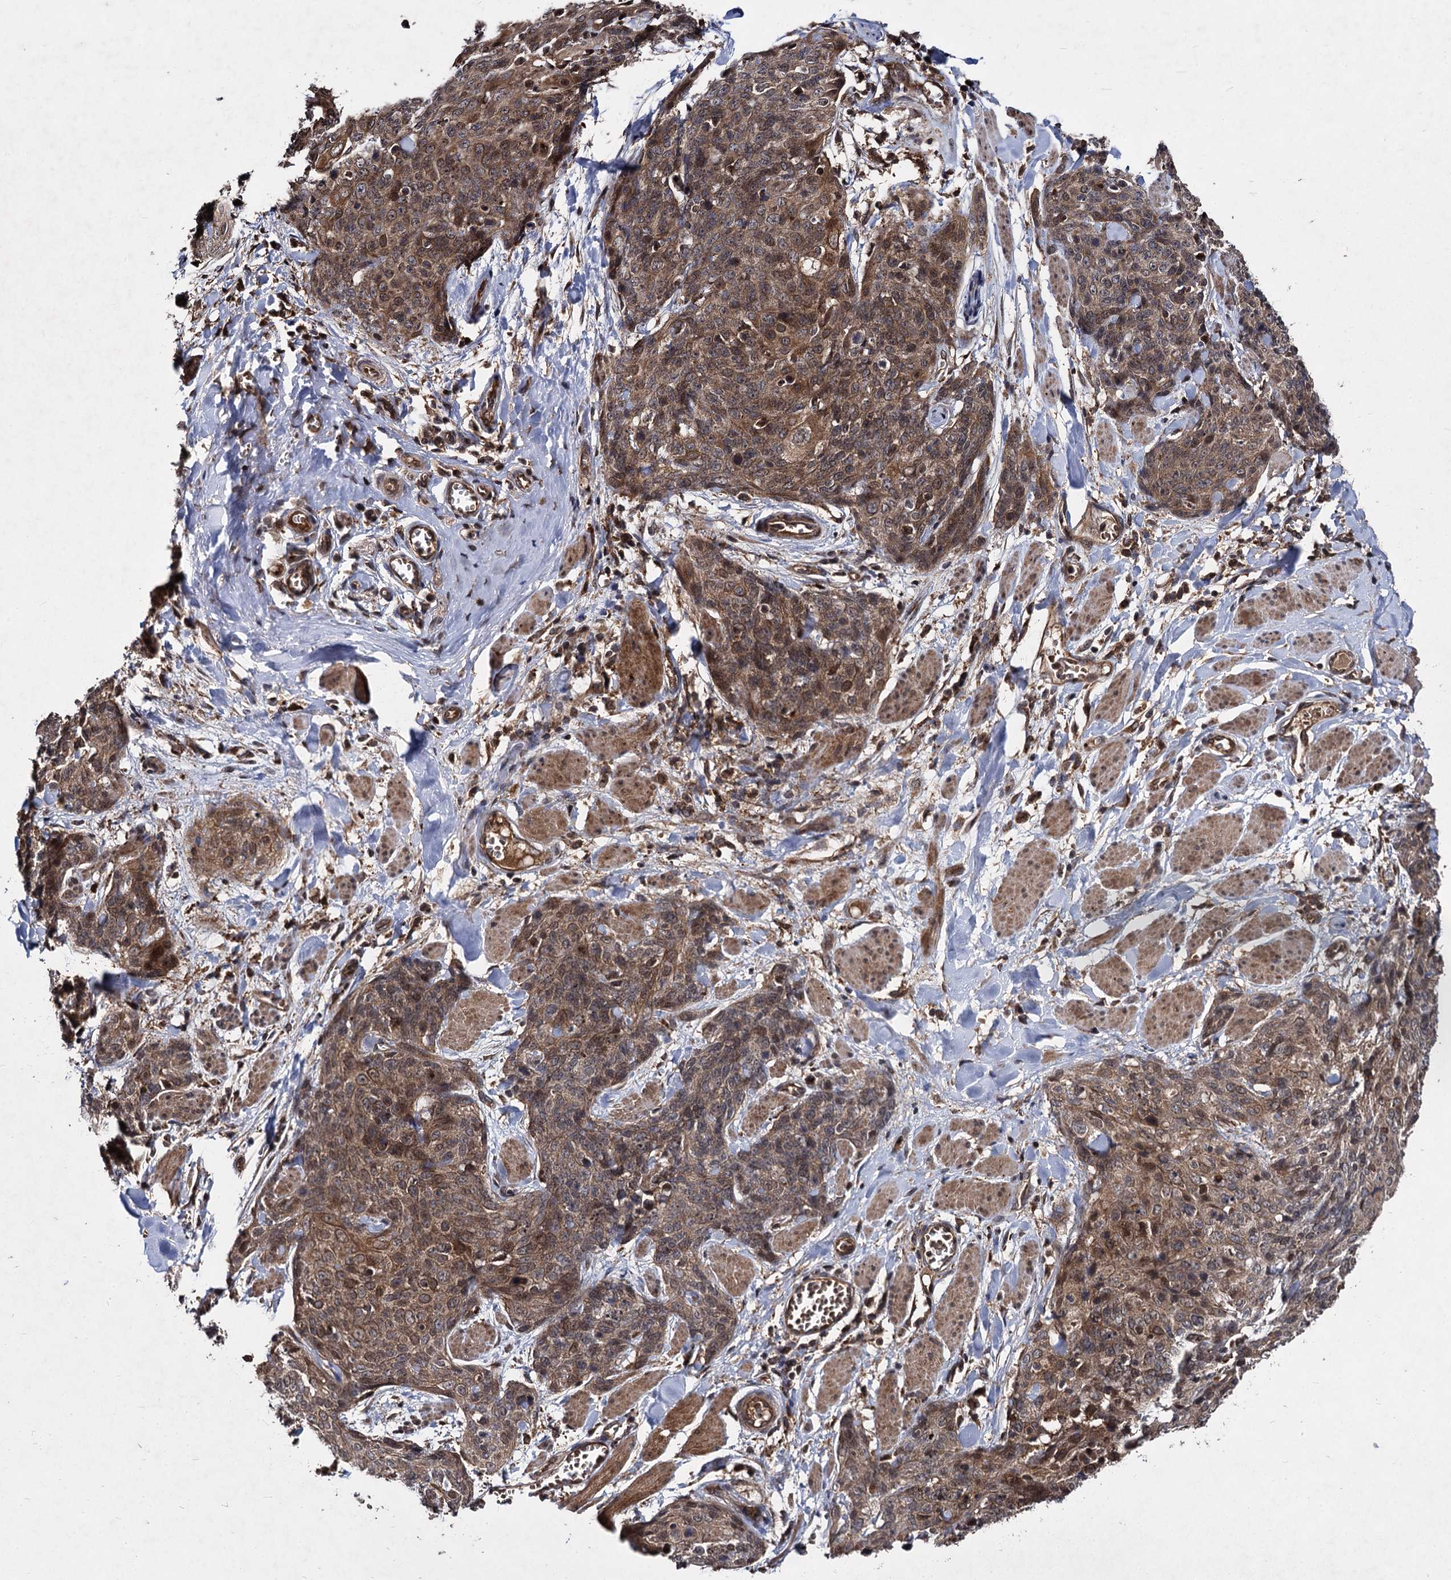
{"staining": {"intensity": "moderate", "quantity": ">75%", "location": "cytoplasmic/membranous,nuclear"}, "tissue": "skin cancer", "cell_type": "Tumor cells", "image_type": "cancer", "snomed": [{"axis": "morphology", "description": "Squamous cell carcinoma, NOS"}, {"axis": "topography", "description": "Skin"}, {"axis": "topography", "description": "Vulva"}], "caption": "Protein expression analysis of skin squamous cell carcinoma exhibits moderate cytoplasmic/membranous and nuclear positivity in approximately >75% of tumor cells.", "gene": "BCL2L2", "patient": {"sex": "female", "age": 85}}